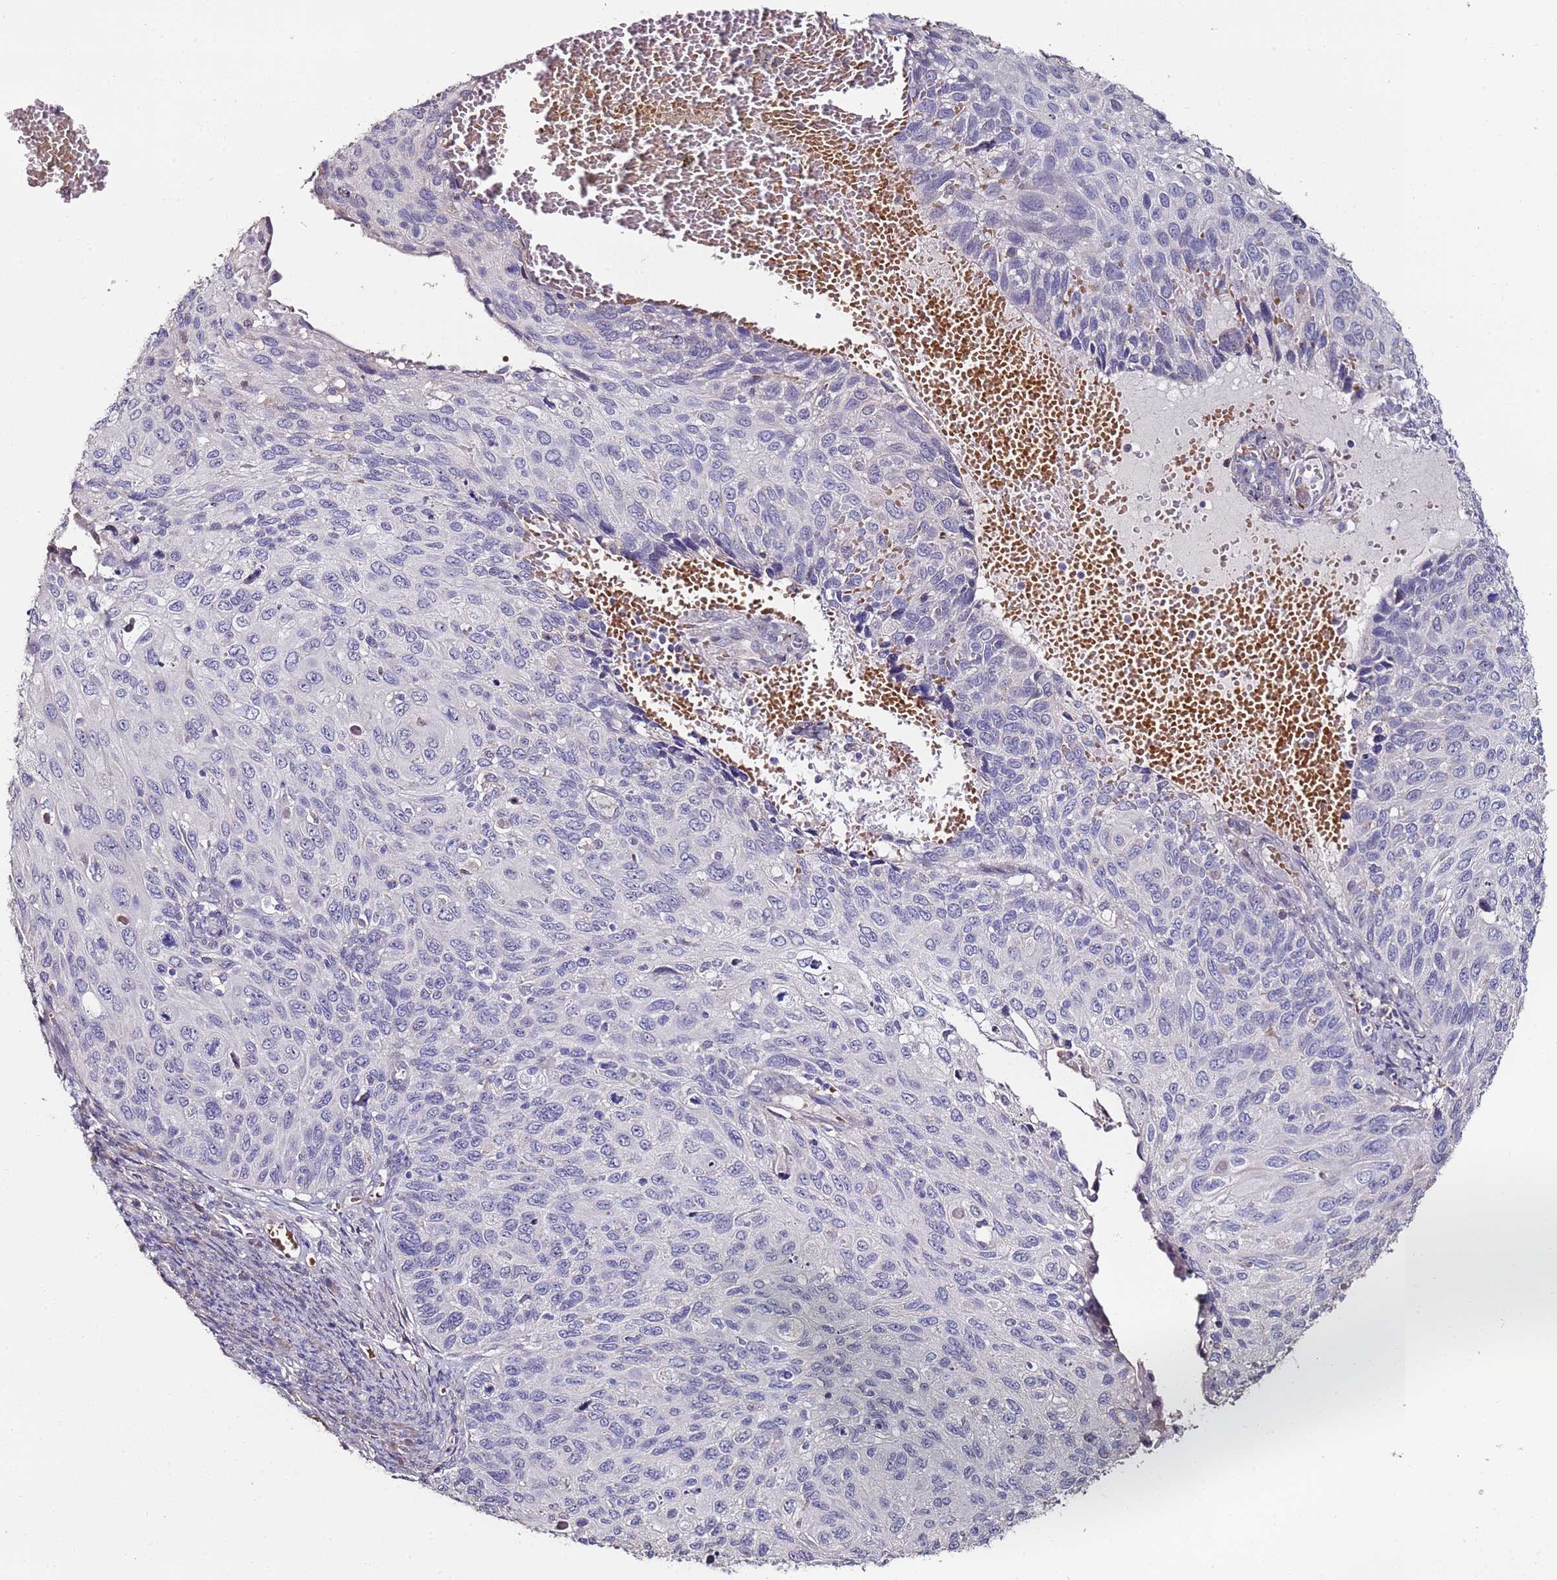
{"staining": {"intensity": "negative", "quantity": "none", "location": "none"}, "tissue": "cervical cancer", "cell_type": "Tumor cells", "image_type": "cancer", "snomed": [{"axis": "morphology", "description": "Squamous cell carcinoma, NOS"}, {"axis": "topography", "description": "Cervix"}], "caption": "Immunohistochemistry image of neoplastic tissue: cervical squamous cell carcinoma stained with DAB (3,3'-diaminobenzidine) shows no significant protein expression in tumor cells. (DAB (3,3'-diaminobenzidine) immunohistochemistry visualized using brightfield microscopy, high magnification).", "gene": "C3orf80", "patient": {"sex": "female", "age": 70}}